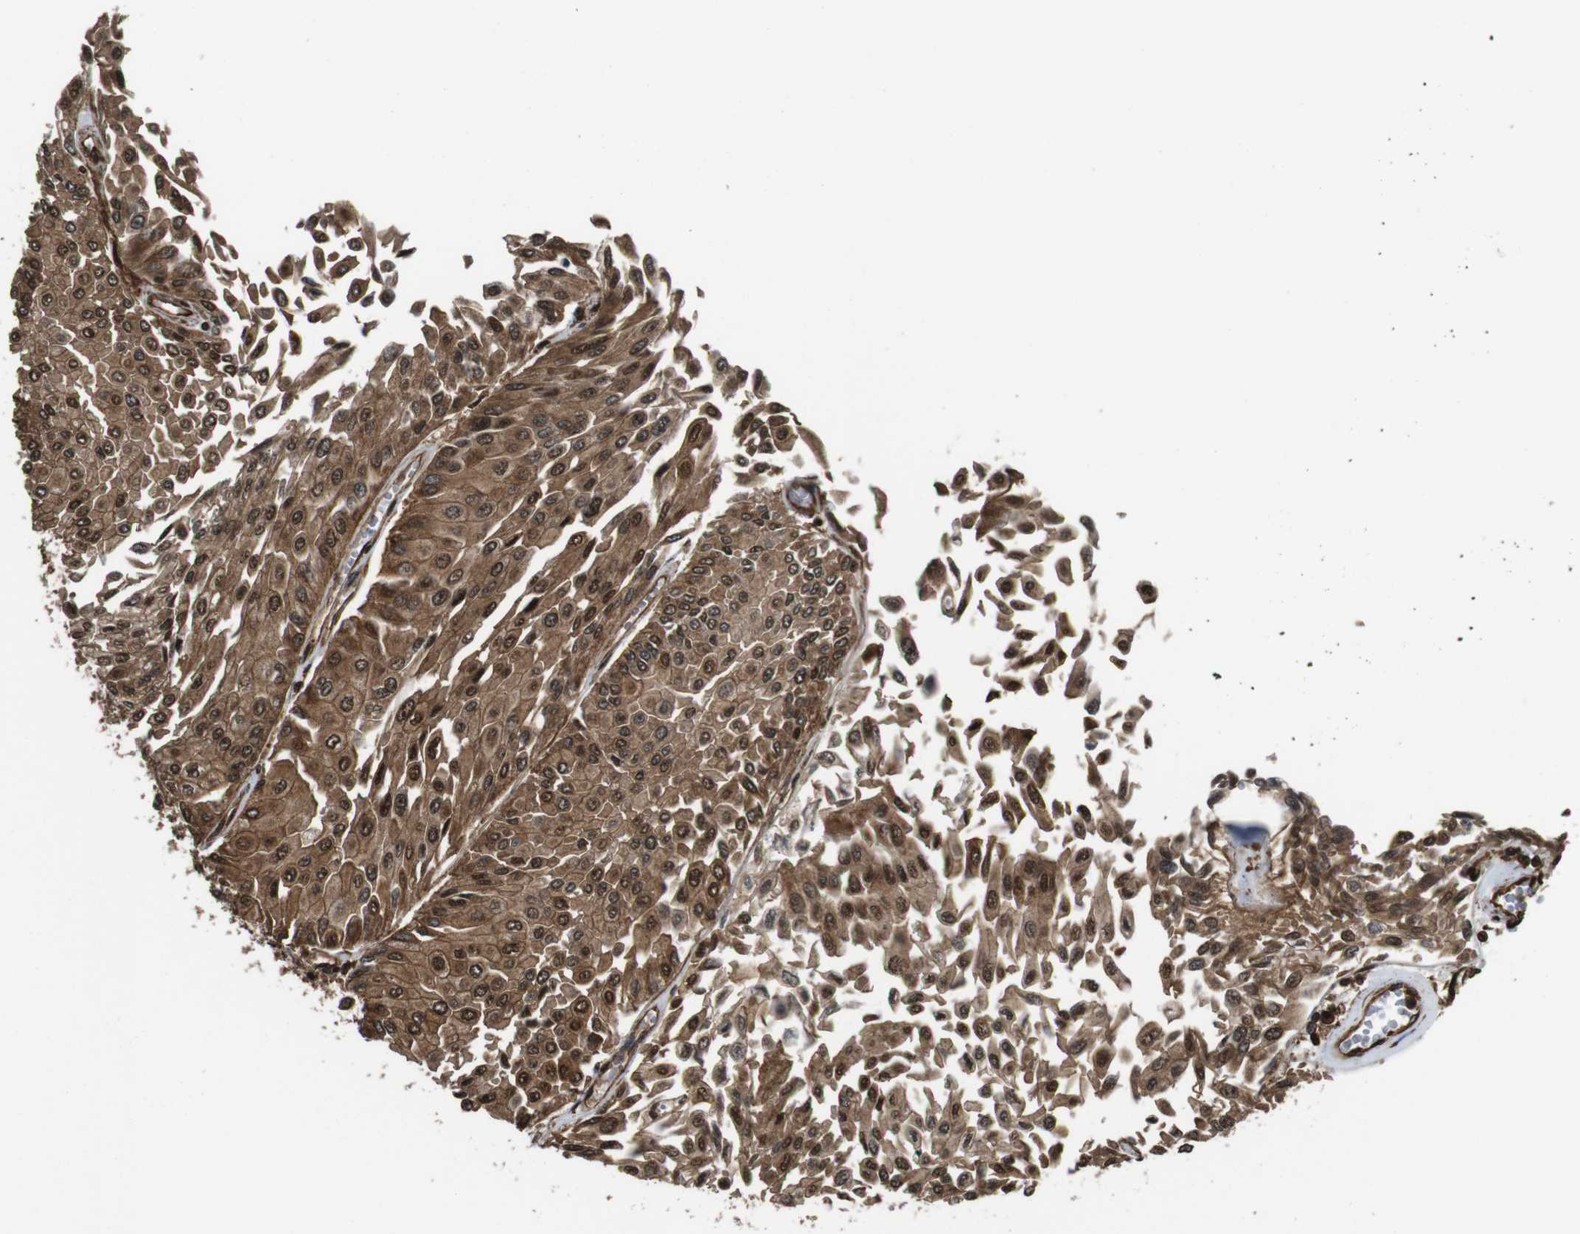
{"staining": {"intensity": "strong", "quantity": ">75%", "location": "cytoplasmic/membranous,nuclear"}, "tissue": "urothelial cancer", "cell_type": "Tumor cells", "image_type": "cancer", "snomed": [{"axis": "morphology", "description": "Urothelial carcinoma, Low grade"}, {"axis": "topography", "description": "Urinary bladder"}], "caption": "Brown immunohistochemical staining in urothelial cancer reveals strong cytoplasmic/membranous and nuclear positivity in about >75% of tumor cells. The protein of interest is shown in brown color, while the nuclei are stained blue.", "gene": "VCP", "patient": {"sex": "male", "age": 67}}